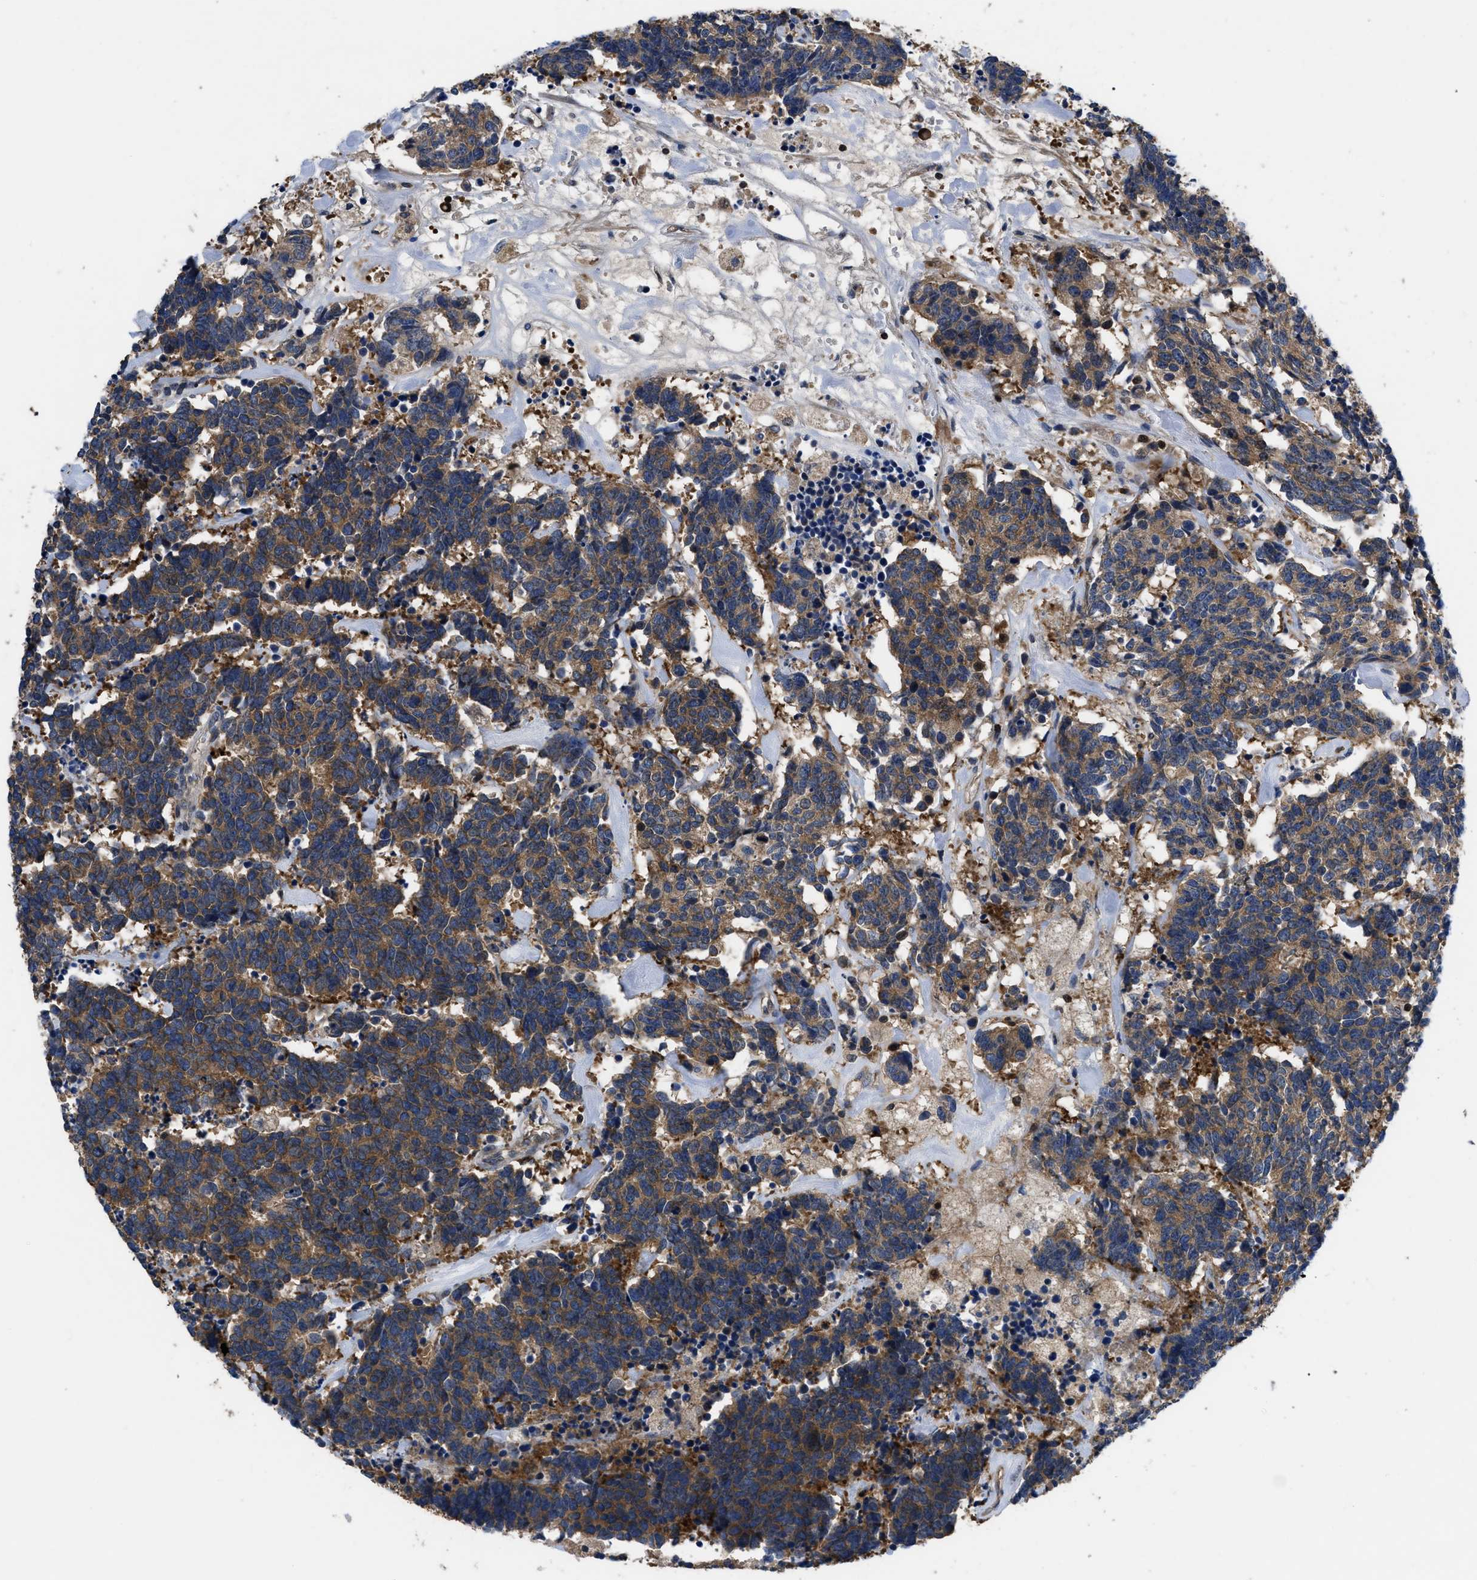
{"staining": {"intensity": "moderate", "quantity": ">75%", "location": "cytoplasmic/membranous"}, "tissue": "carcinoid", "cell_type": "Tumor cells", "image_type": "cancer", "snomed": [{"axis": "morphology", "description": "Carcinoma, NOS"}, {"axis": "morphology", "description": "Carcinoid, malignant, NOS"}, {"axis": "topography", "description": "Urinary bladder"}], "caption": "Carcinoma stained with DAB (3,3'-diaminobenzidine) IHC shows medium levels of moderate cytoplasmic/membranous expression in approximately >75% of tumor cells.", "gene": "YBEY", "patient": {"sex": "male", "age": 57}}